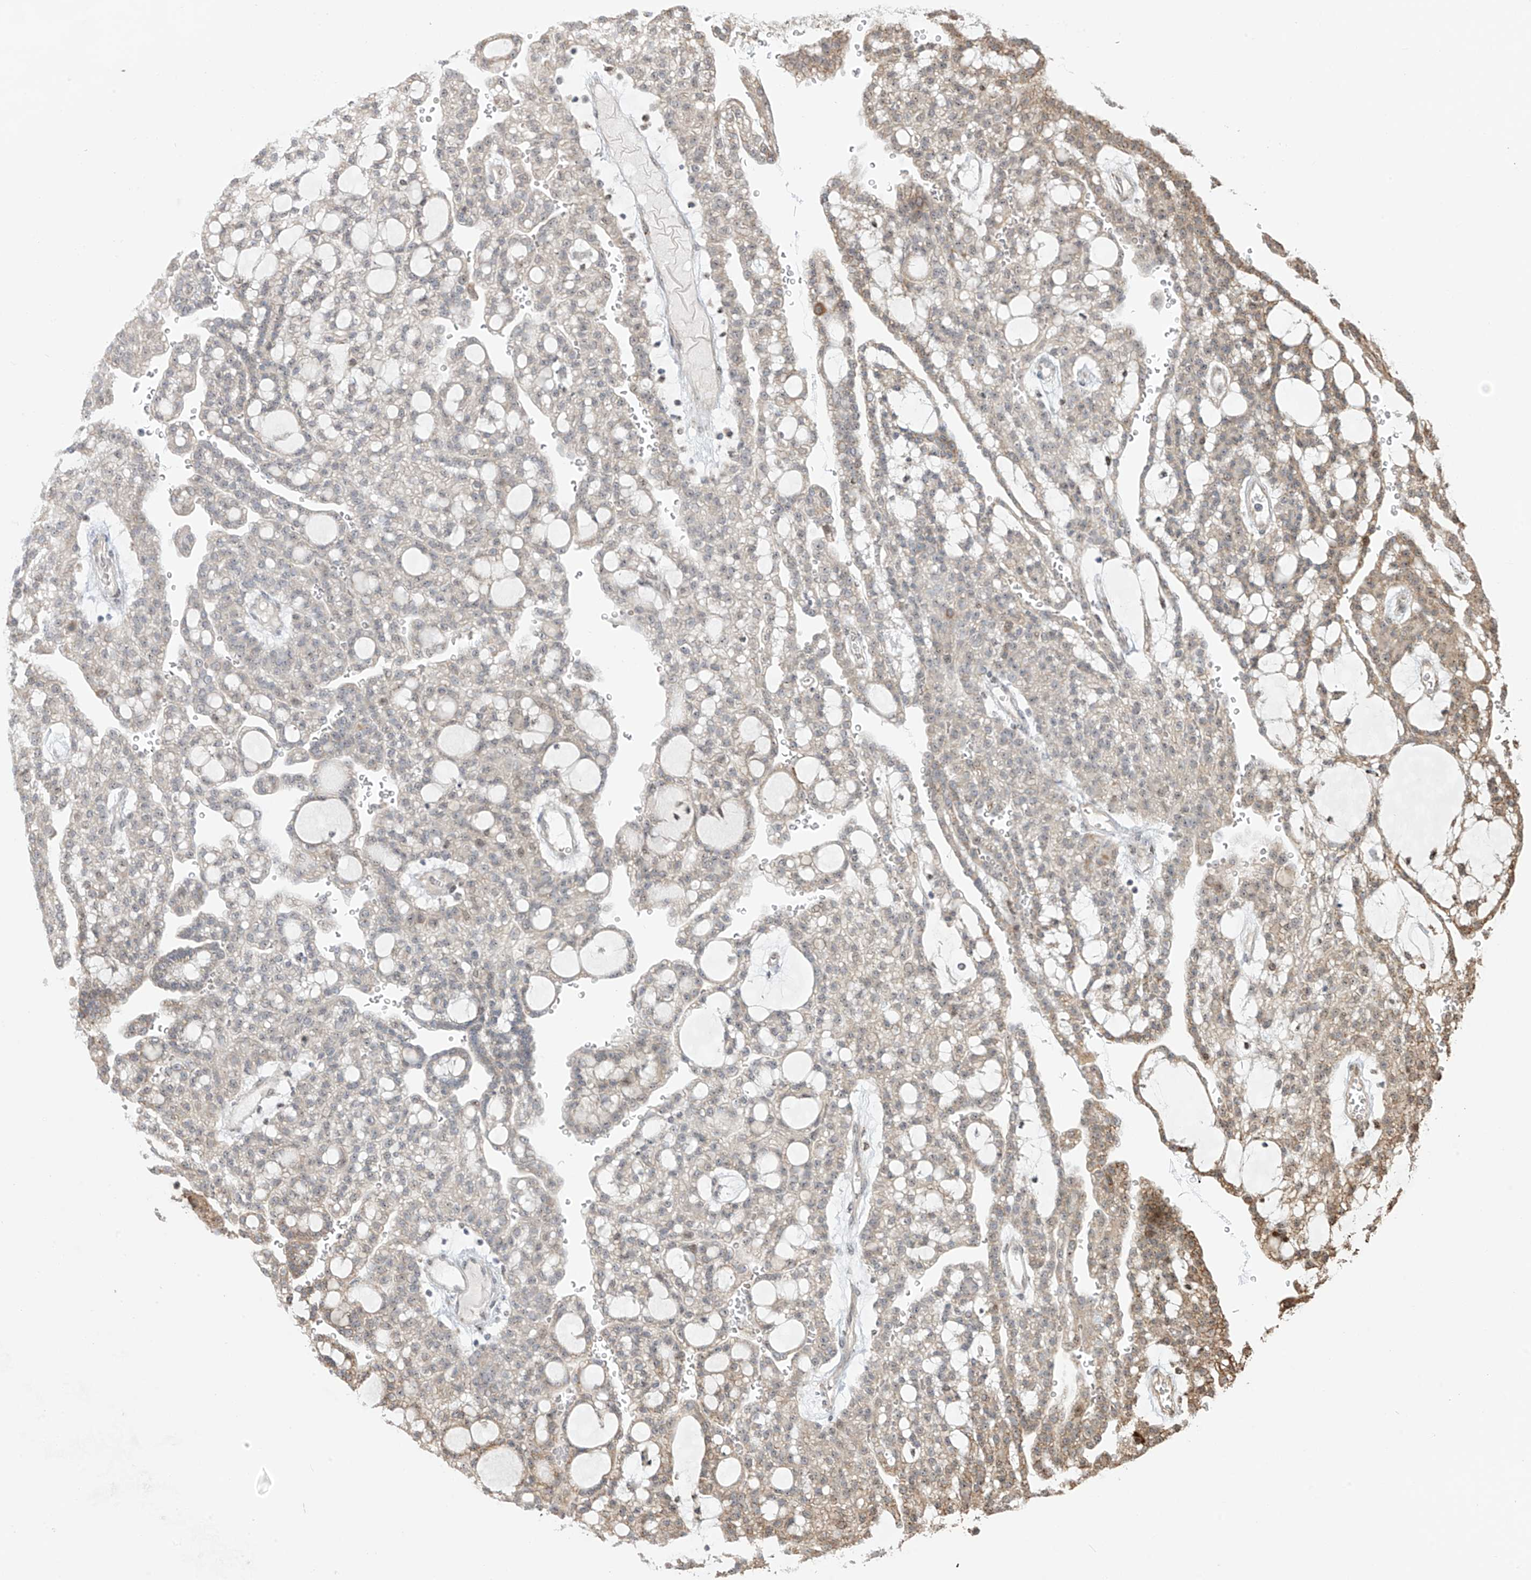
{"staining": {"intensity": "moderate", "quantity": "<25%", "location": "cytoplasmic/membranous"}, "tissue": "renal cancer", "cell_type": "Tumor cells", "image_type": "cancer", "snomed": [{"axis": "morphology", "description": "Adenocarcinoma, NOS"}, {"axis": "topography", "description": "Kidney"}], "caption": "An image of renal cancer (adenocarcinoma) stained for a protein exhibits moderate cytoplasmic/membranous brown staining in tumor cells. The staining is performed using DAB (3,3'-diaminobenzidine) brown chromogen to label protein expression. The nuclei are counter-stained blue using hematoxylin.", "gene": "ZBTB8A", "patient": {"sex": "male", "age": 63}}